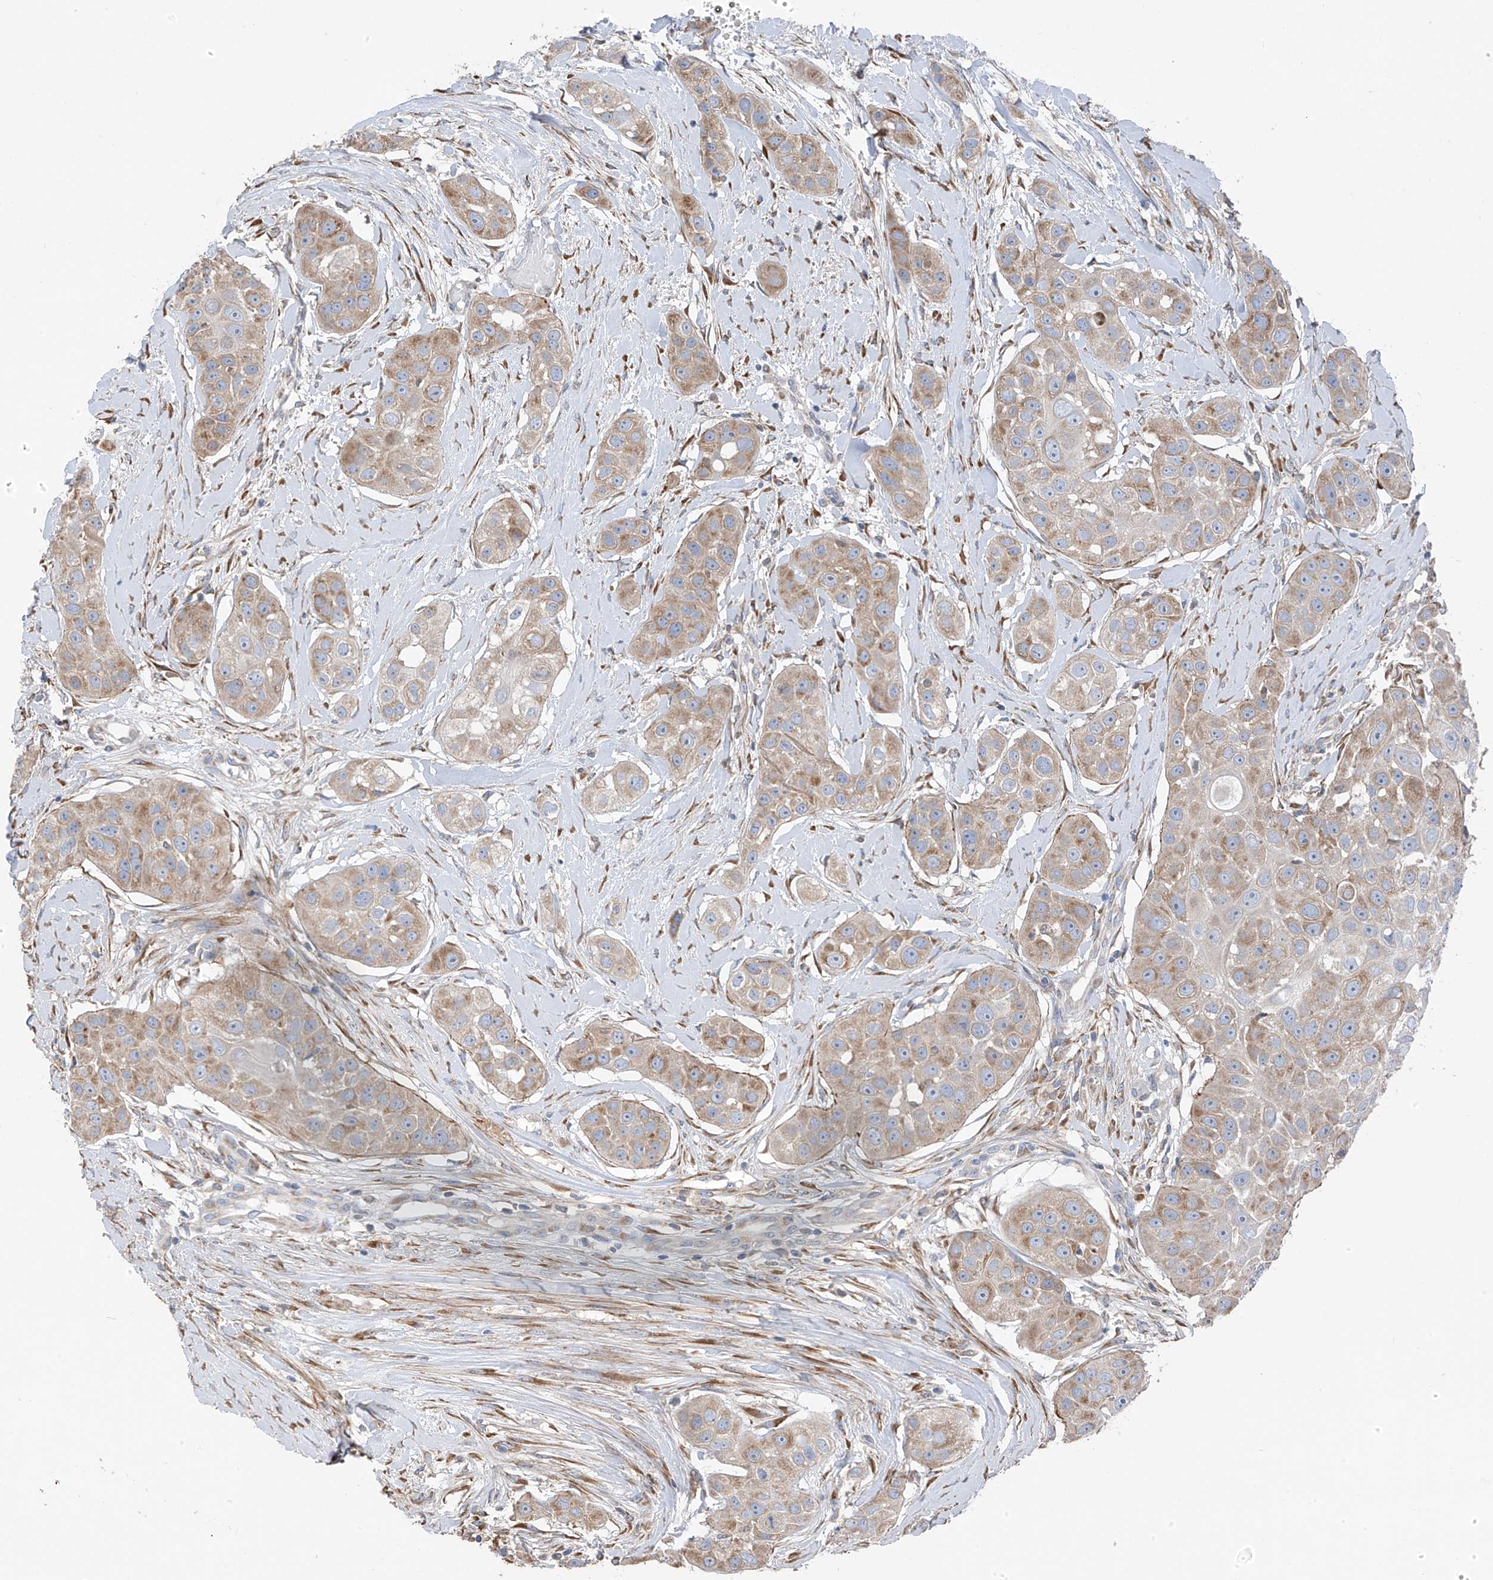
{"staining": {"intensity": "moderate", "quantity": ">75%", "location": "cytoplasmic/membranous"}, "tissue": "head and neck cancer", "cell_type": "Tumor cells", "image_type": "cancer", "snomed": [{"axis": "morphology", "description": "Normal tissue, NOS"}, {"axis": "morphology", "description": "Squamous cell carcinoma, NOS"}, {"axis": "topography", "description": "Skeletal muscle"}, {"axis": "topography", "description": "Head-Neck"}], "caption": "Human head and neck cancer (squamous cell carcinoma) stained with a protein marker exhibits moderate staining in tumor cells.", "gene": "GALNTL6", "patient": {"sex": "male", "age": 51}}